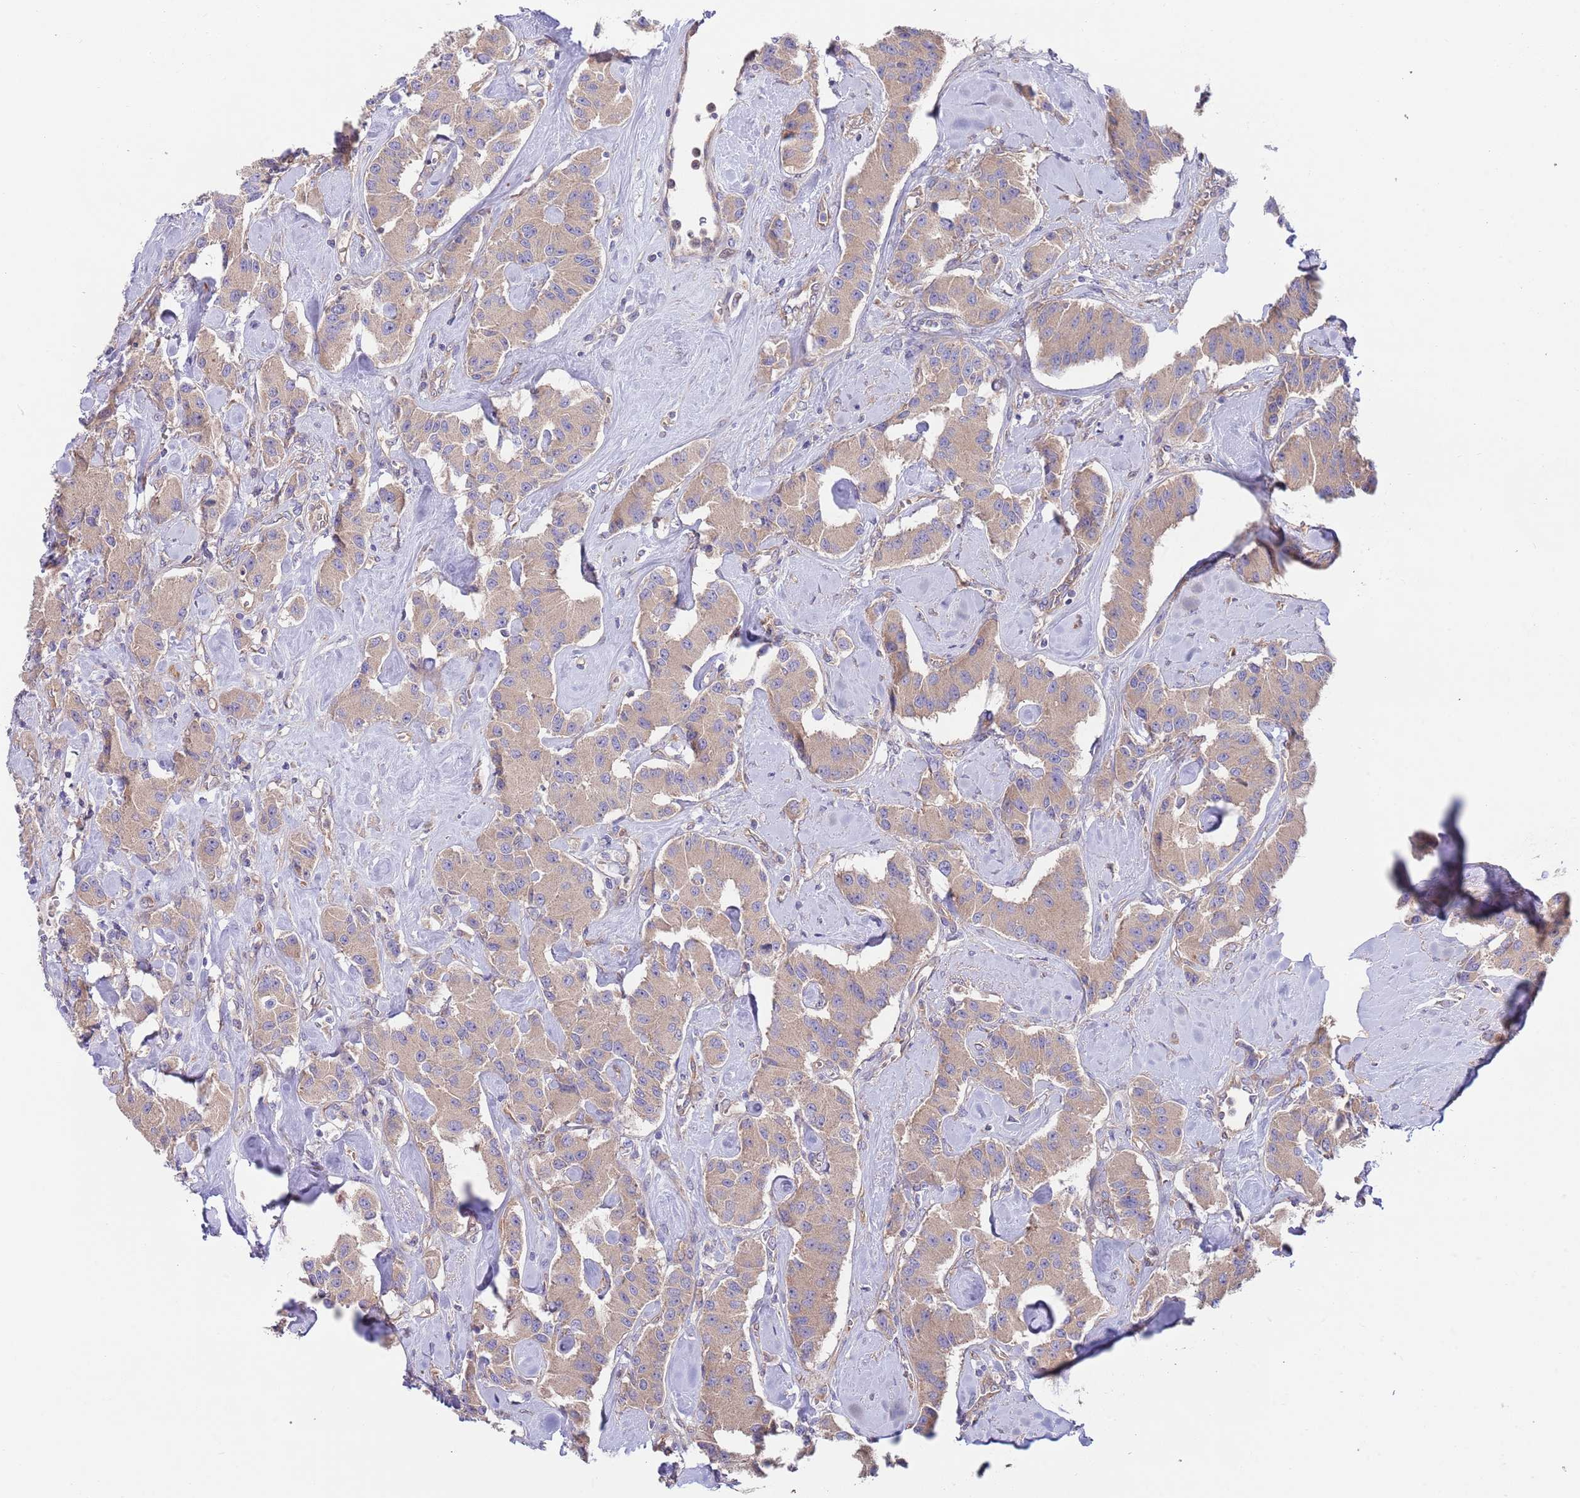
{"staining": {"intensity": "weak", "quantity": ">75%", "location": "cytoplasmic/membranous"}, "tissue": "carcinoid", "cell_type": "Tumor cells", "image_type": "cancer", "snomed": [{"axis": "morphology", "description": "Carcinoid, malignant, NOS"}, {"axis": "topography", "description": "Pancreas"}], "caption": "Malignant carcinoid stained with a brown dye shows weak cytoplasmic/membranous positive positivity in approximately >75% of tumor cells.", "gene": "EIF3F", "patient": {"sex": "male", "age": 41}}